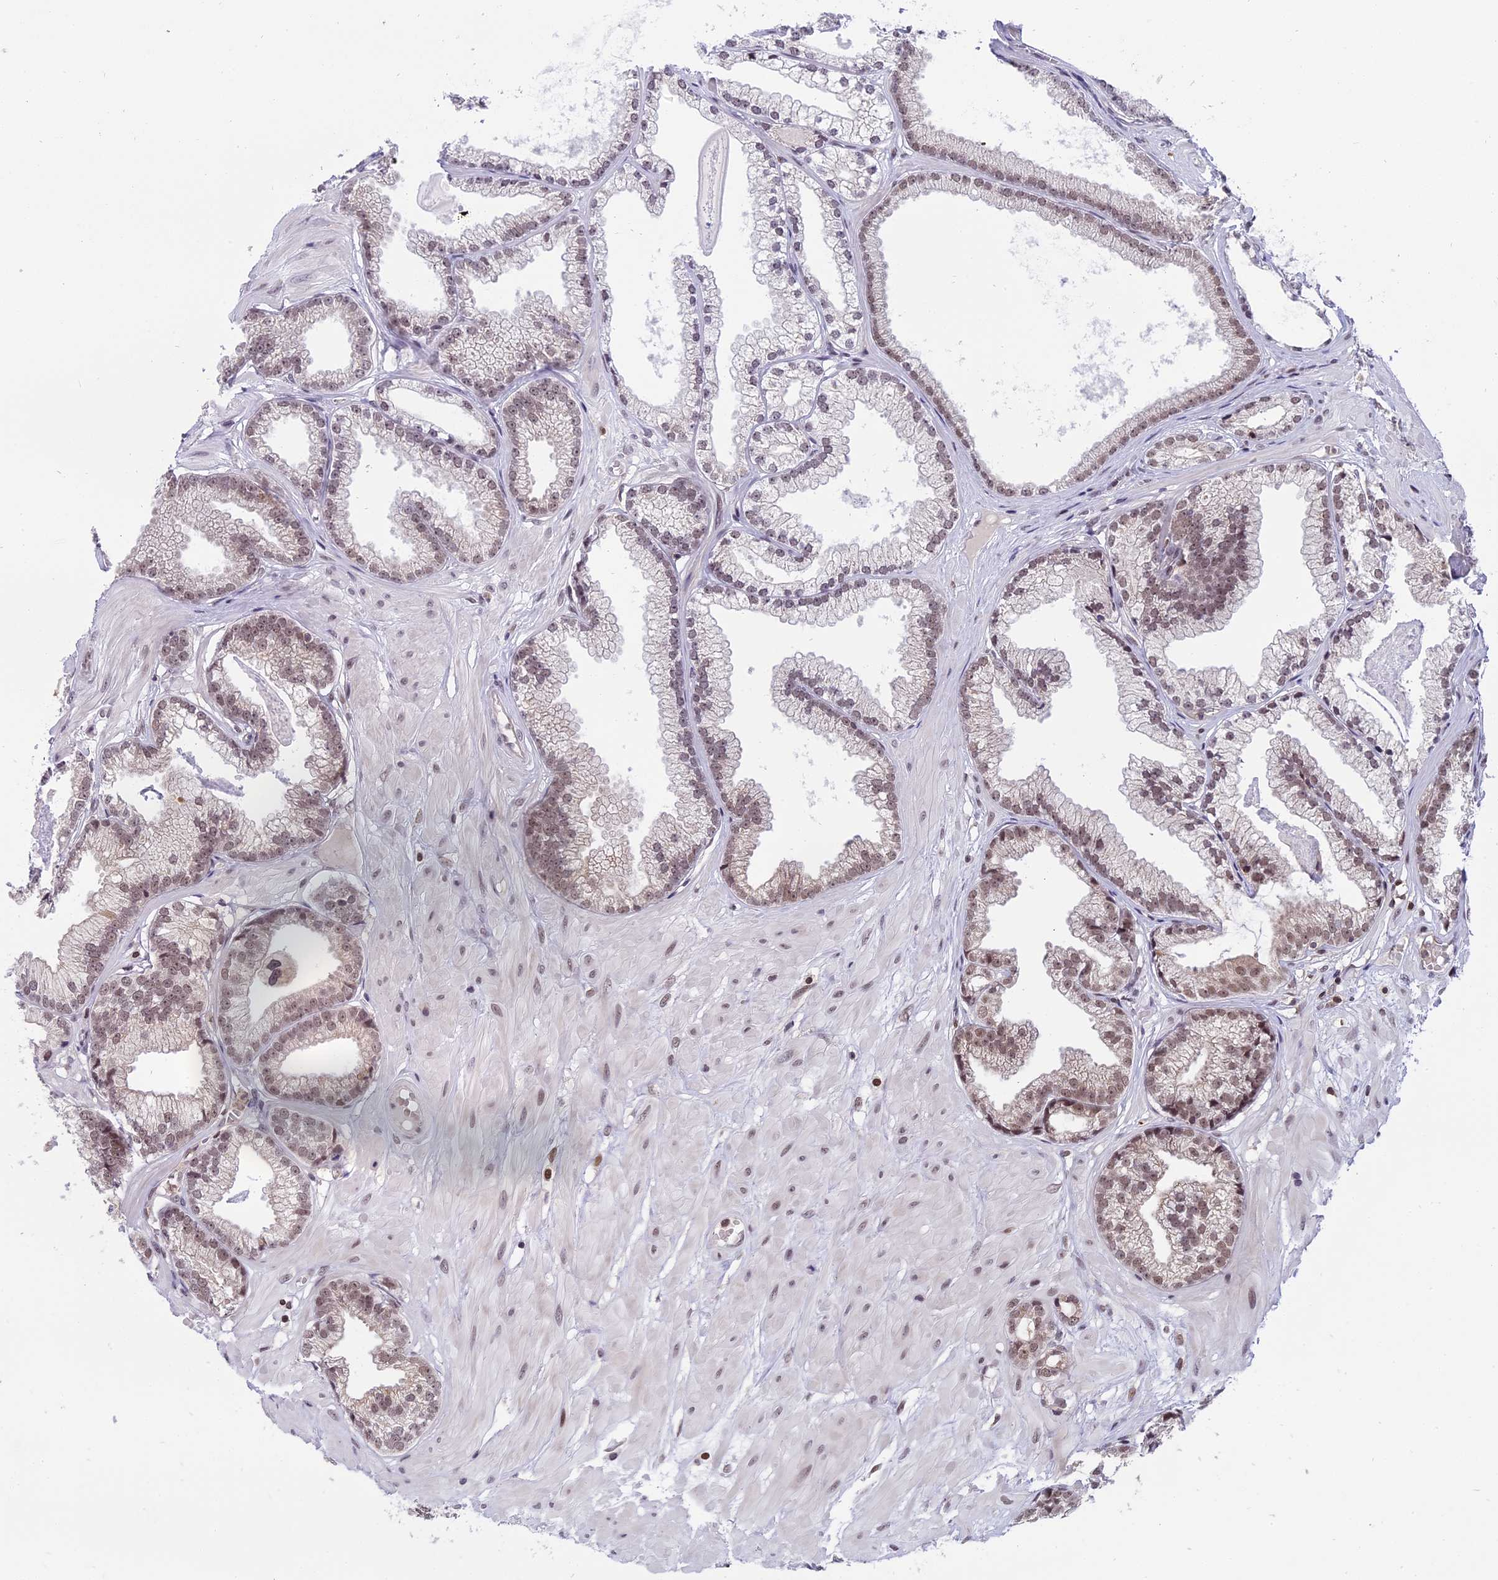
{"staining": {"intensity": "weak", "quantity": "25%-75%", "location": "nuclear"}, "tissue": "prostate cancer", "cell_type": "Tumor cells", "image_type": "cancer", "snomed": [{"axis": "morphology", "description": "Adenocarcinoma, Low grade"}, {"axis": "topography", "description": "Prostate"}], "caption": "A brown stain highlights weak nuclear positivity of a protein in low-grade adenocarcinoma (prostate) tumor cells. (DAB (3,3'-diaminobenzidine) IHC, brown staining for protein, blue staining for nuclei).", "gene": "TADA3", "patient": {"sex": "male", "age": 64}}